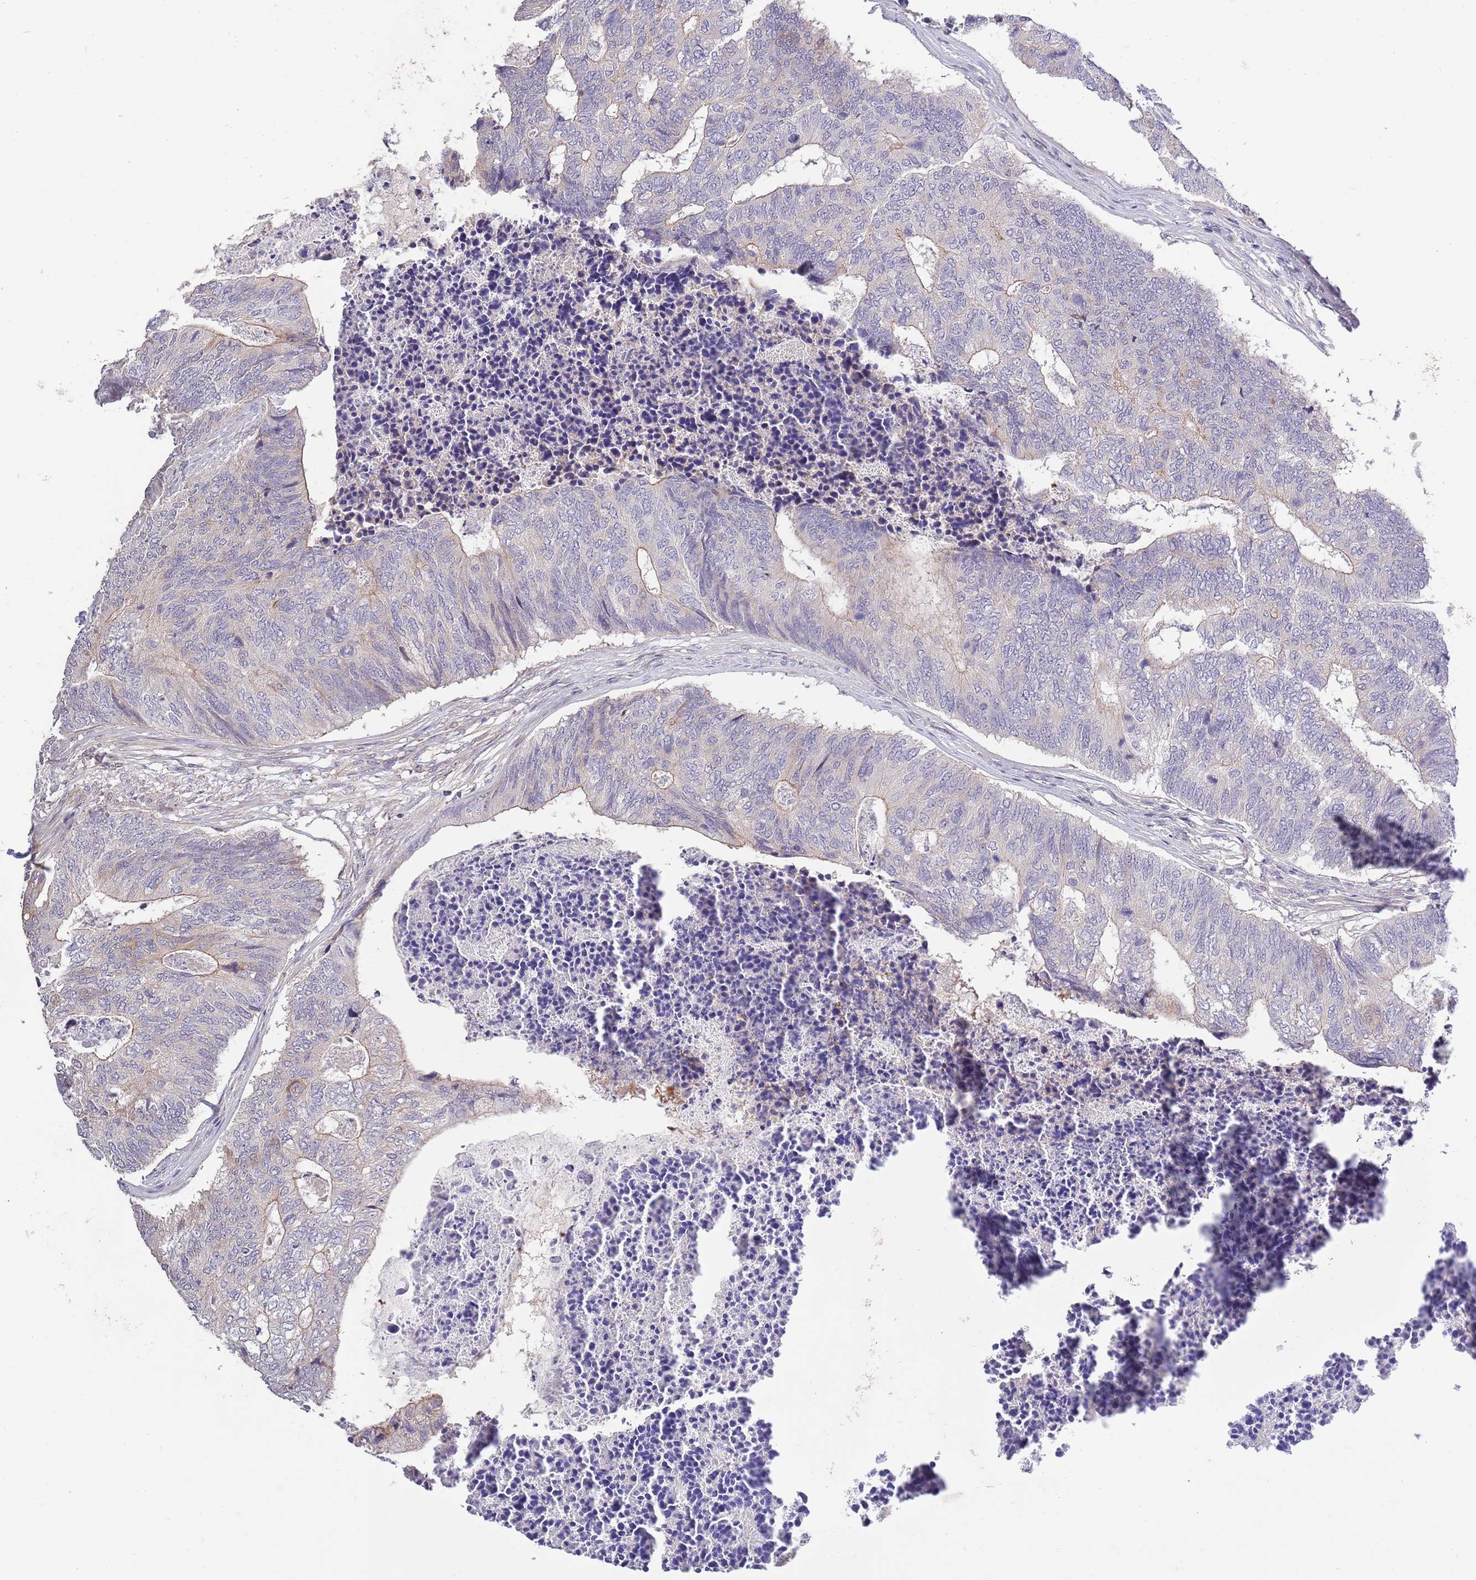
{"staining": {"intensity": "negative", "quantity": "none", "location": "none"}, "tissue": "colorectal cancer", "cell_type": "Tumor cells", "image_type": "cancer", "snomed": [{"axis": "morphology", "description": "Adenocarcinoma, NOS"}, {"axis": "topography", "description": "Colon"}], "caption": "Immunohistochemistry image of human adenocarcinoma (colorectal) stained for a protein (brown), which reveals no positivity in tumor cells. The staining is performed using DAB brown chromogen with nuclei counter-stained in using hematoxylin.", "gene": "LIPJ", "patient": {"sex": "female", "age": 67}}